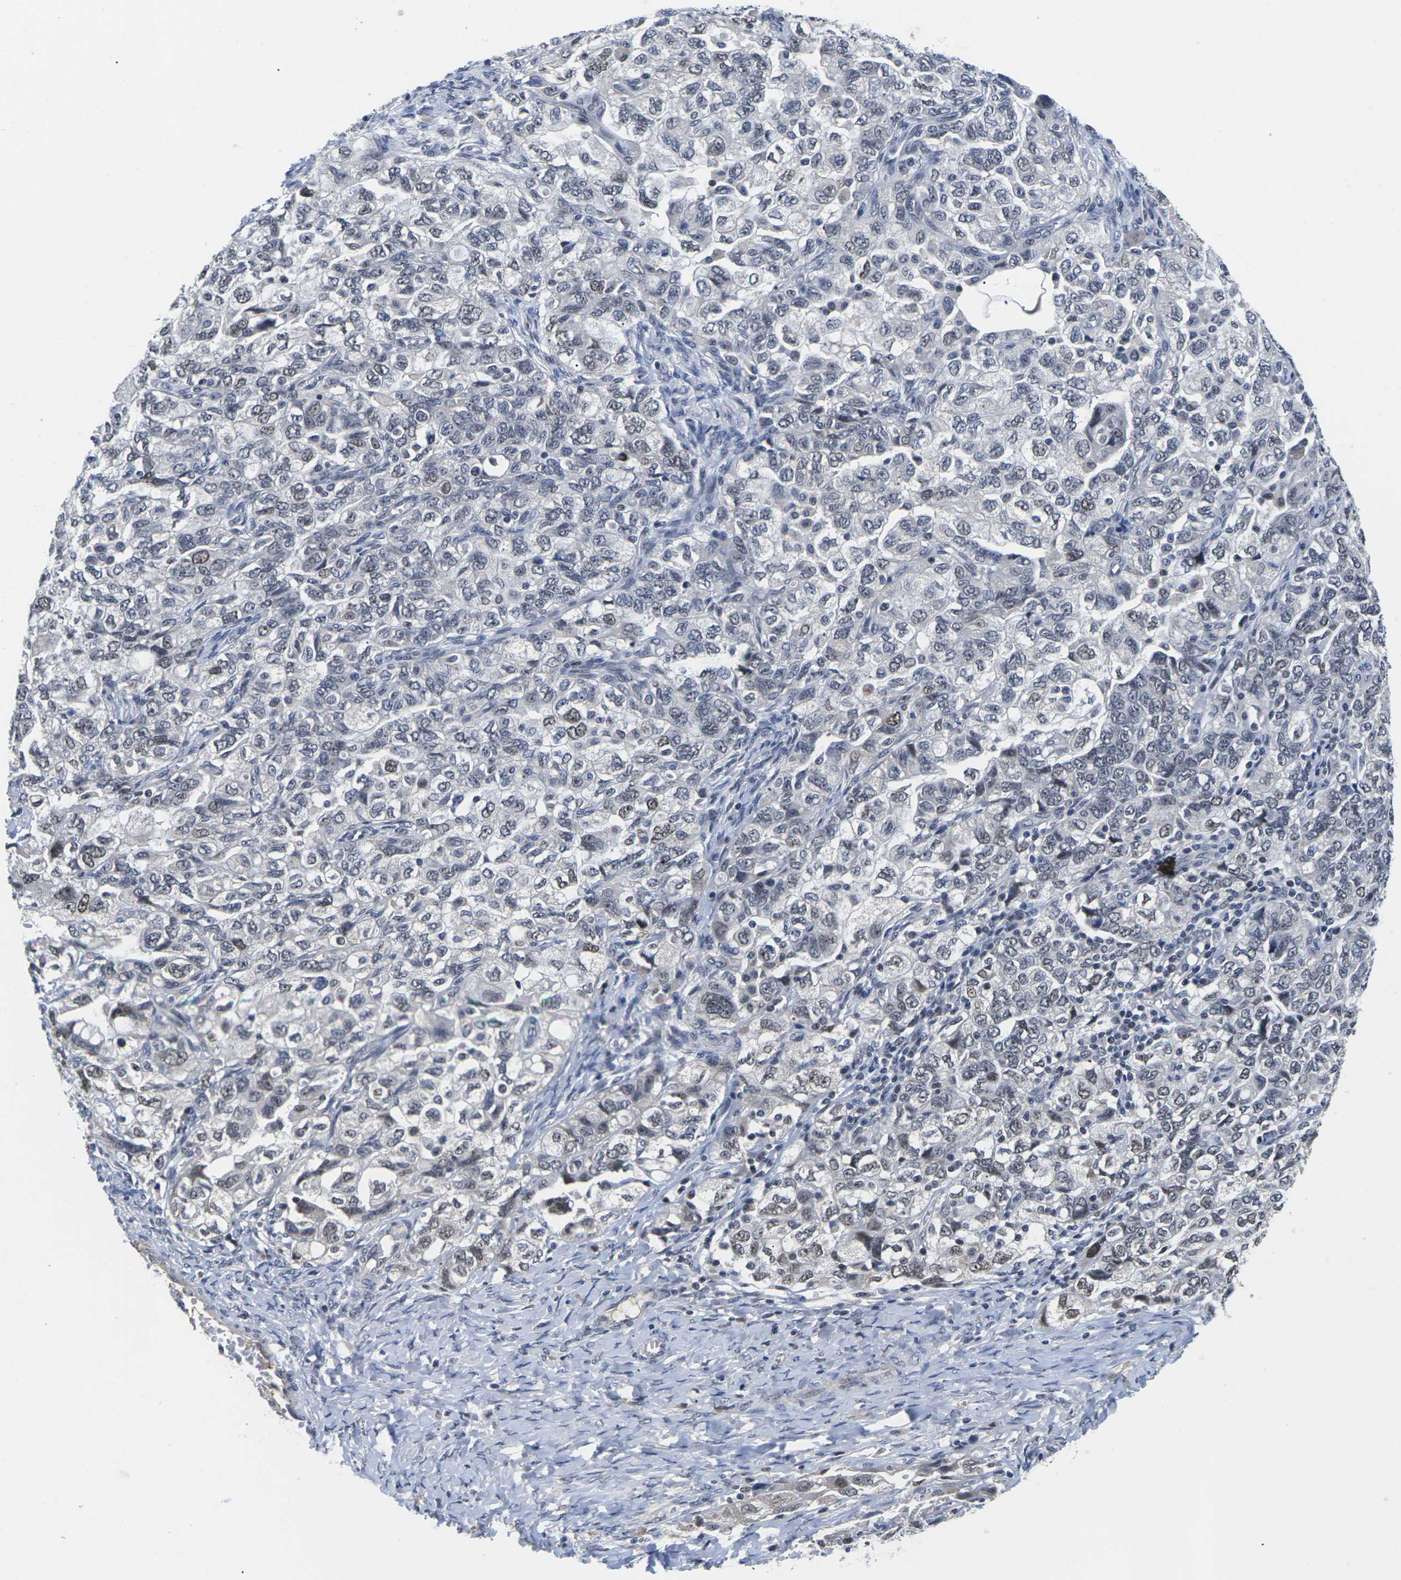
{"staining": {"intensity": "weak", "quantity": "<25%", "location": "nuclear"}, "tissue": "ovarian cancer", "cell_type": "Tumor cells", "image_type": "cancer", "snomed": [{"axis": "morphology", "description": "Carcinoma, NOS"}, {"axis": "morphology", "description": "Cystadenocarcinoma, serous, NOS"}, {"axis": "topography", "description": "Ovary"}], "caption": "DAB immunohistochemical staining of human ovarian cancer (carcinoma) reveals no significant staining in tumor cells.", "gene": "ST6GAL2", "patient": {"sex": "female", "age": 69}}